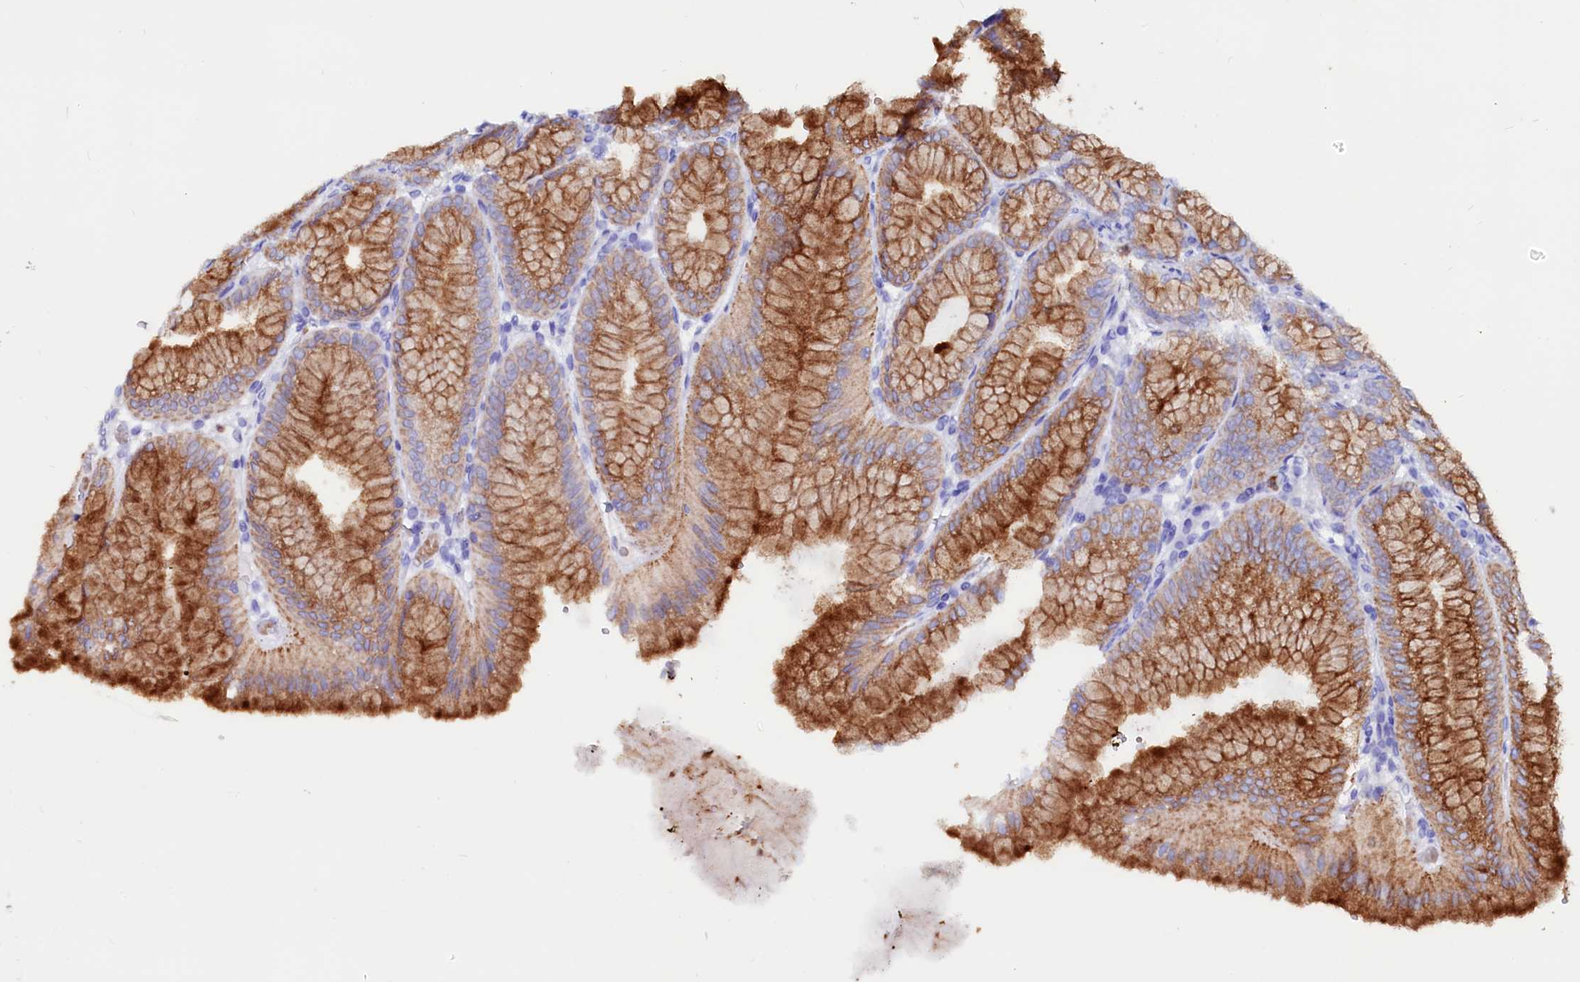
{"staining": {"intensity": "strong", "quantity": ">75%", "location": "cytoplasmic/membranous"}, "tissue": "stomach", "cell_type": "Glandular cells", "image_type": "normal", "snomed": [{"axis": "morphology", "description": "Normal tissue, NOS"}, {"axis": "topography", "description": "Stomach, lower"}], "caption": "A brown stain labels strong cytoplasmic/membranous staining of a protein in glandular cells of benign human stomach. Nuclei are stained in blue.", "gene": "RAB27A", "patient": {"sex": "male", "age": 71}}